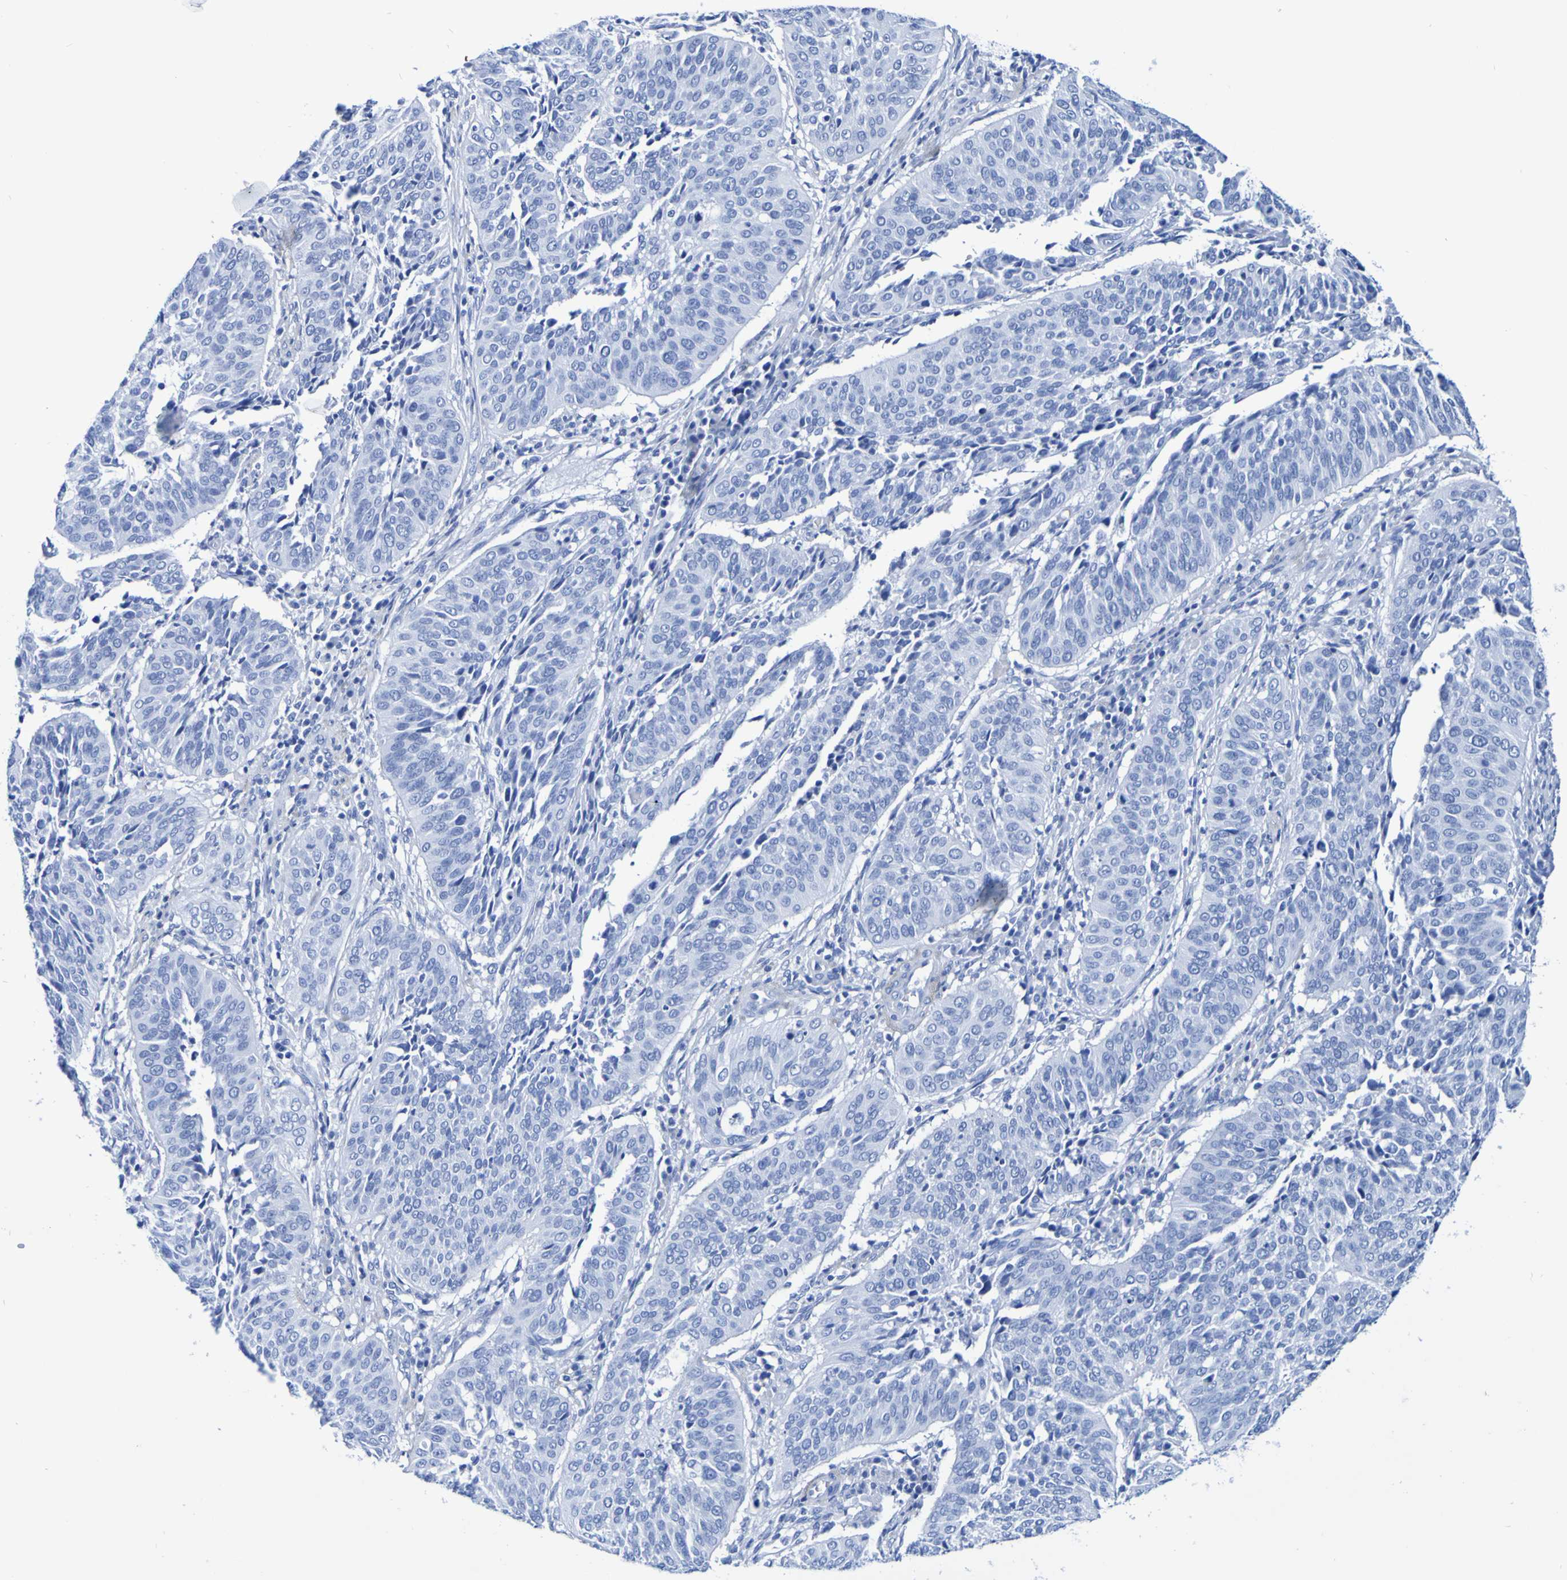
{"staining": {"intensity": "negative", "quantity": "none", "location": "none"}, "tissue": "cervical cancer", "cell_type": "Tumor cells", "image_type": "cancer", "snomed": [{"axis": "morphology", "description": "Normal tissue, NOS"}, {"axis": "morphology", "description": "Squamous cell carcinoma, NOS"}, {"axis": "topography", "description": "Cervix"}], "caption": "This is an immunohistochemistry photomicrograph of human cervical squamous cell carcinoma. There is no staining in tumor cells.", "gene": "DPEP1", "patient": {"sex": "female", "age": 39}}